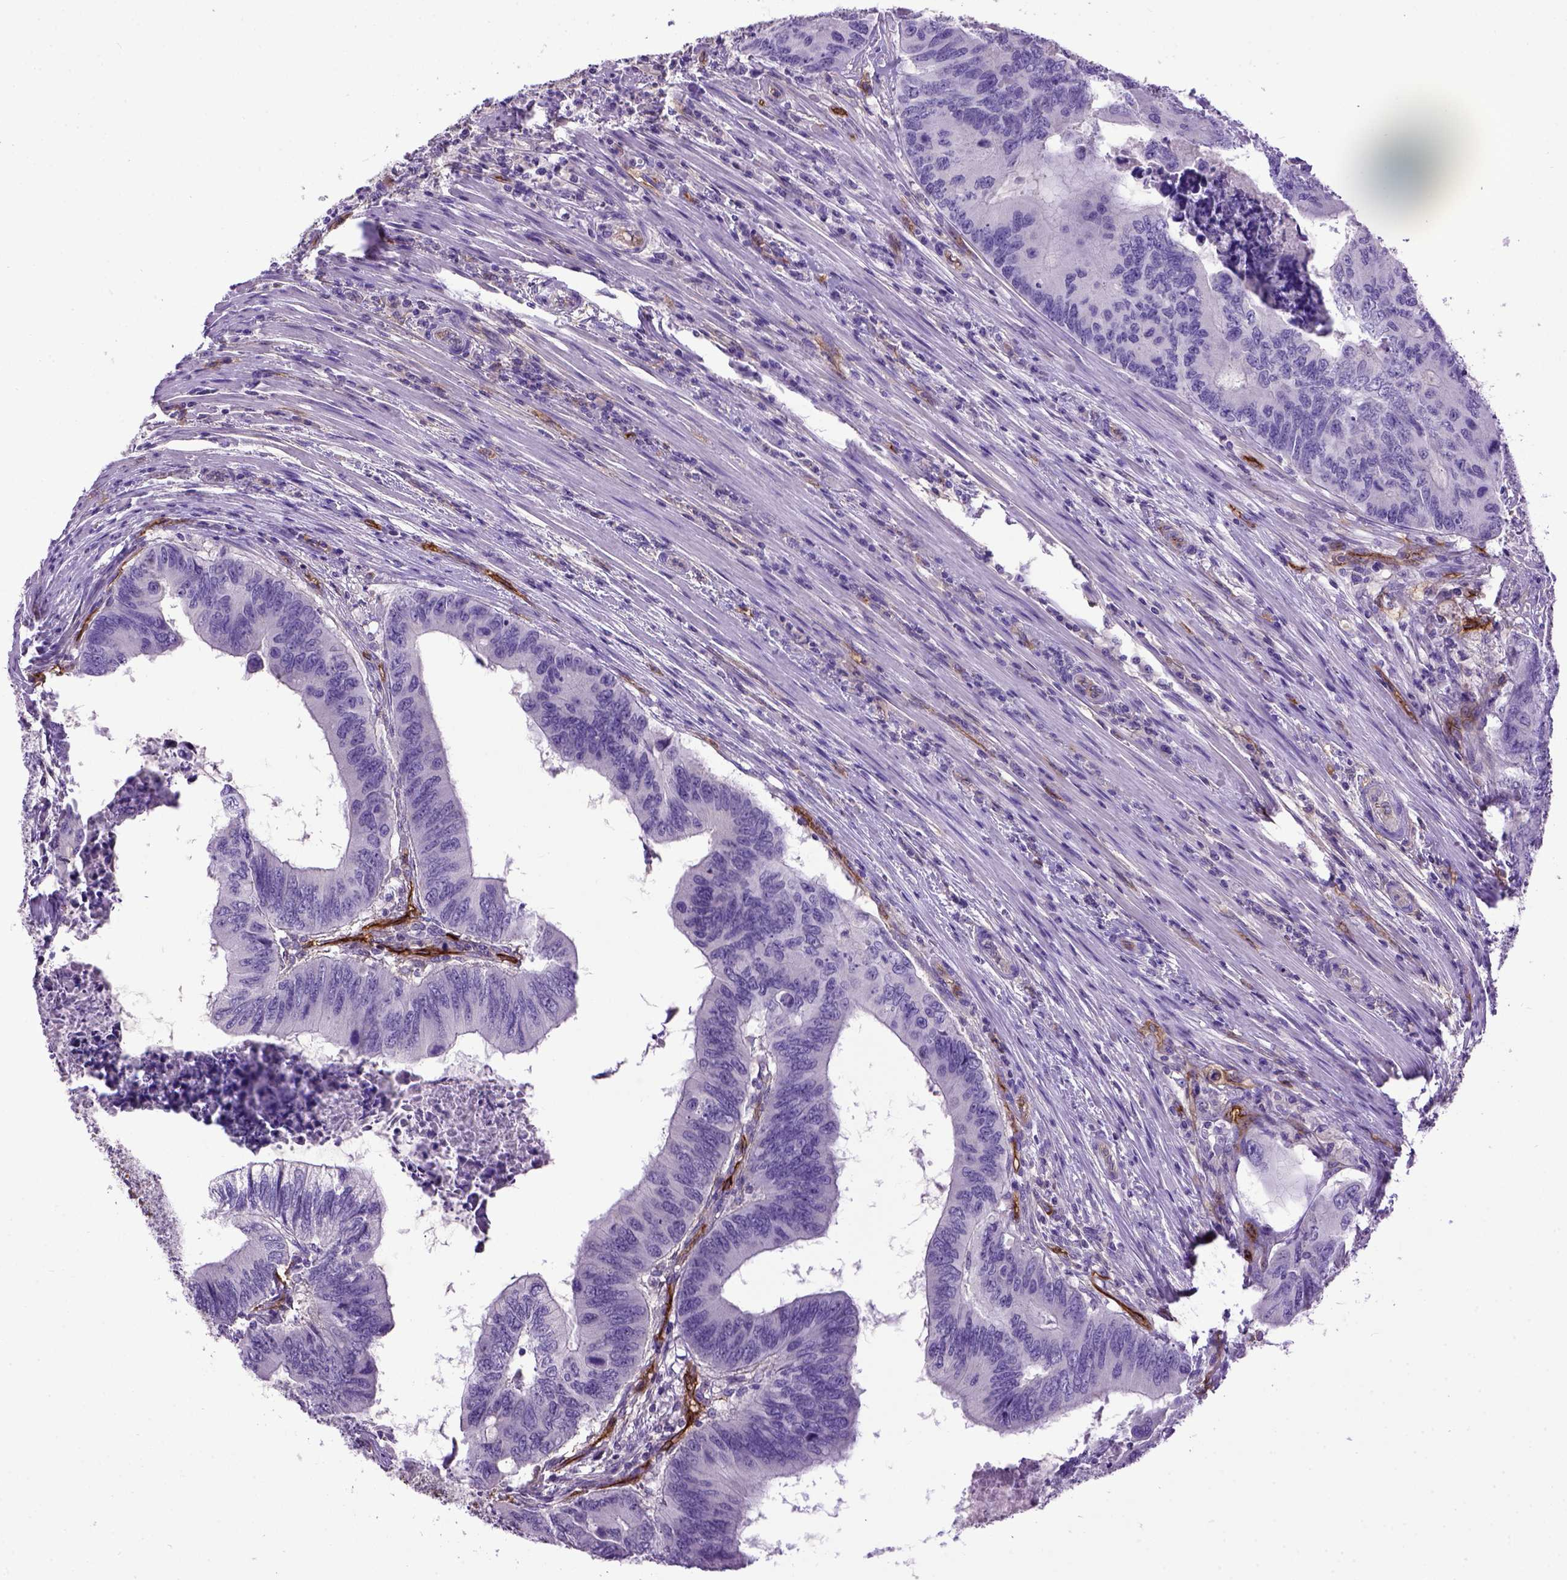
{"staining": {"intensity": "negative", "quantity": "none", "location": "none"}, "tissue": "colorectal cancer", "cell_type": "Tumor cells", "image_type": "cancer", "snomed": [{"axis": "morphology", "description": "Adenocarcinoma, NOS"}, {"axis": "topography", "description": "Colon"}], "caption": "Immunohistochemistry (IHC) of human colorectal cancer (adenocarcinoma) displays no expression in tumor cells.", "gene": "ENG", "patient": {"sex": "male", "age": 53}}